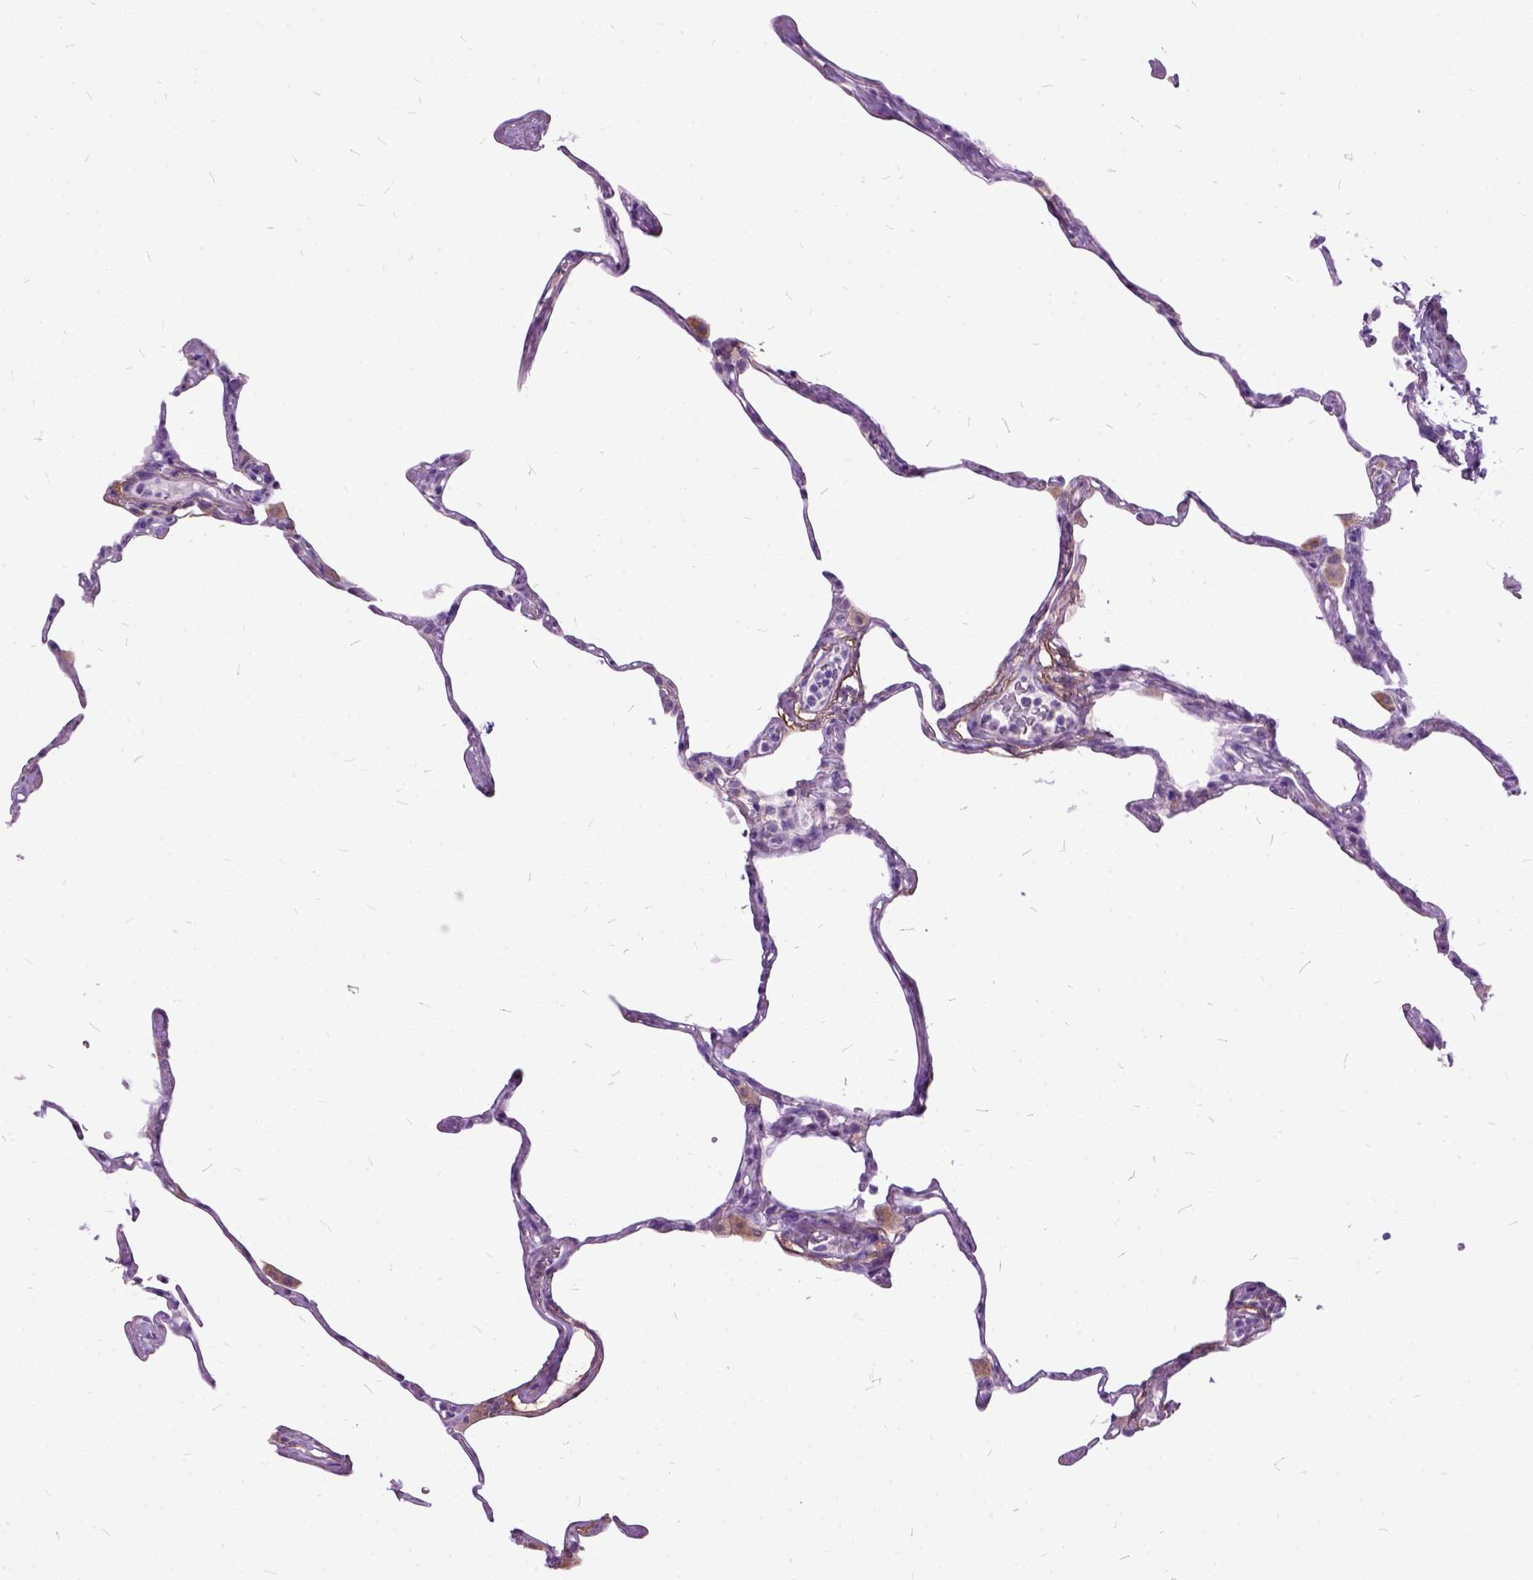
{"staining": {"intensity": "negative", "quantity": "none", "location": "none"}, "tissue": "lung", "cell_type": "Alveolar cells", "image_type": "normal", "snomed": [{"axis": "morphology", "description": "Normal tissue, NOS"}, {"axis": "topography", "description": "Lung"}], "caption": "Immunohistochemistry of normal human lung exhibits no expression in alveolar cells. (DAB (3,3'-diaminobenzidine) IHC with hematoxylin counter stain).", "gene": "MME", "patient": {"sex": "male", "age": 65}}